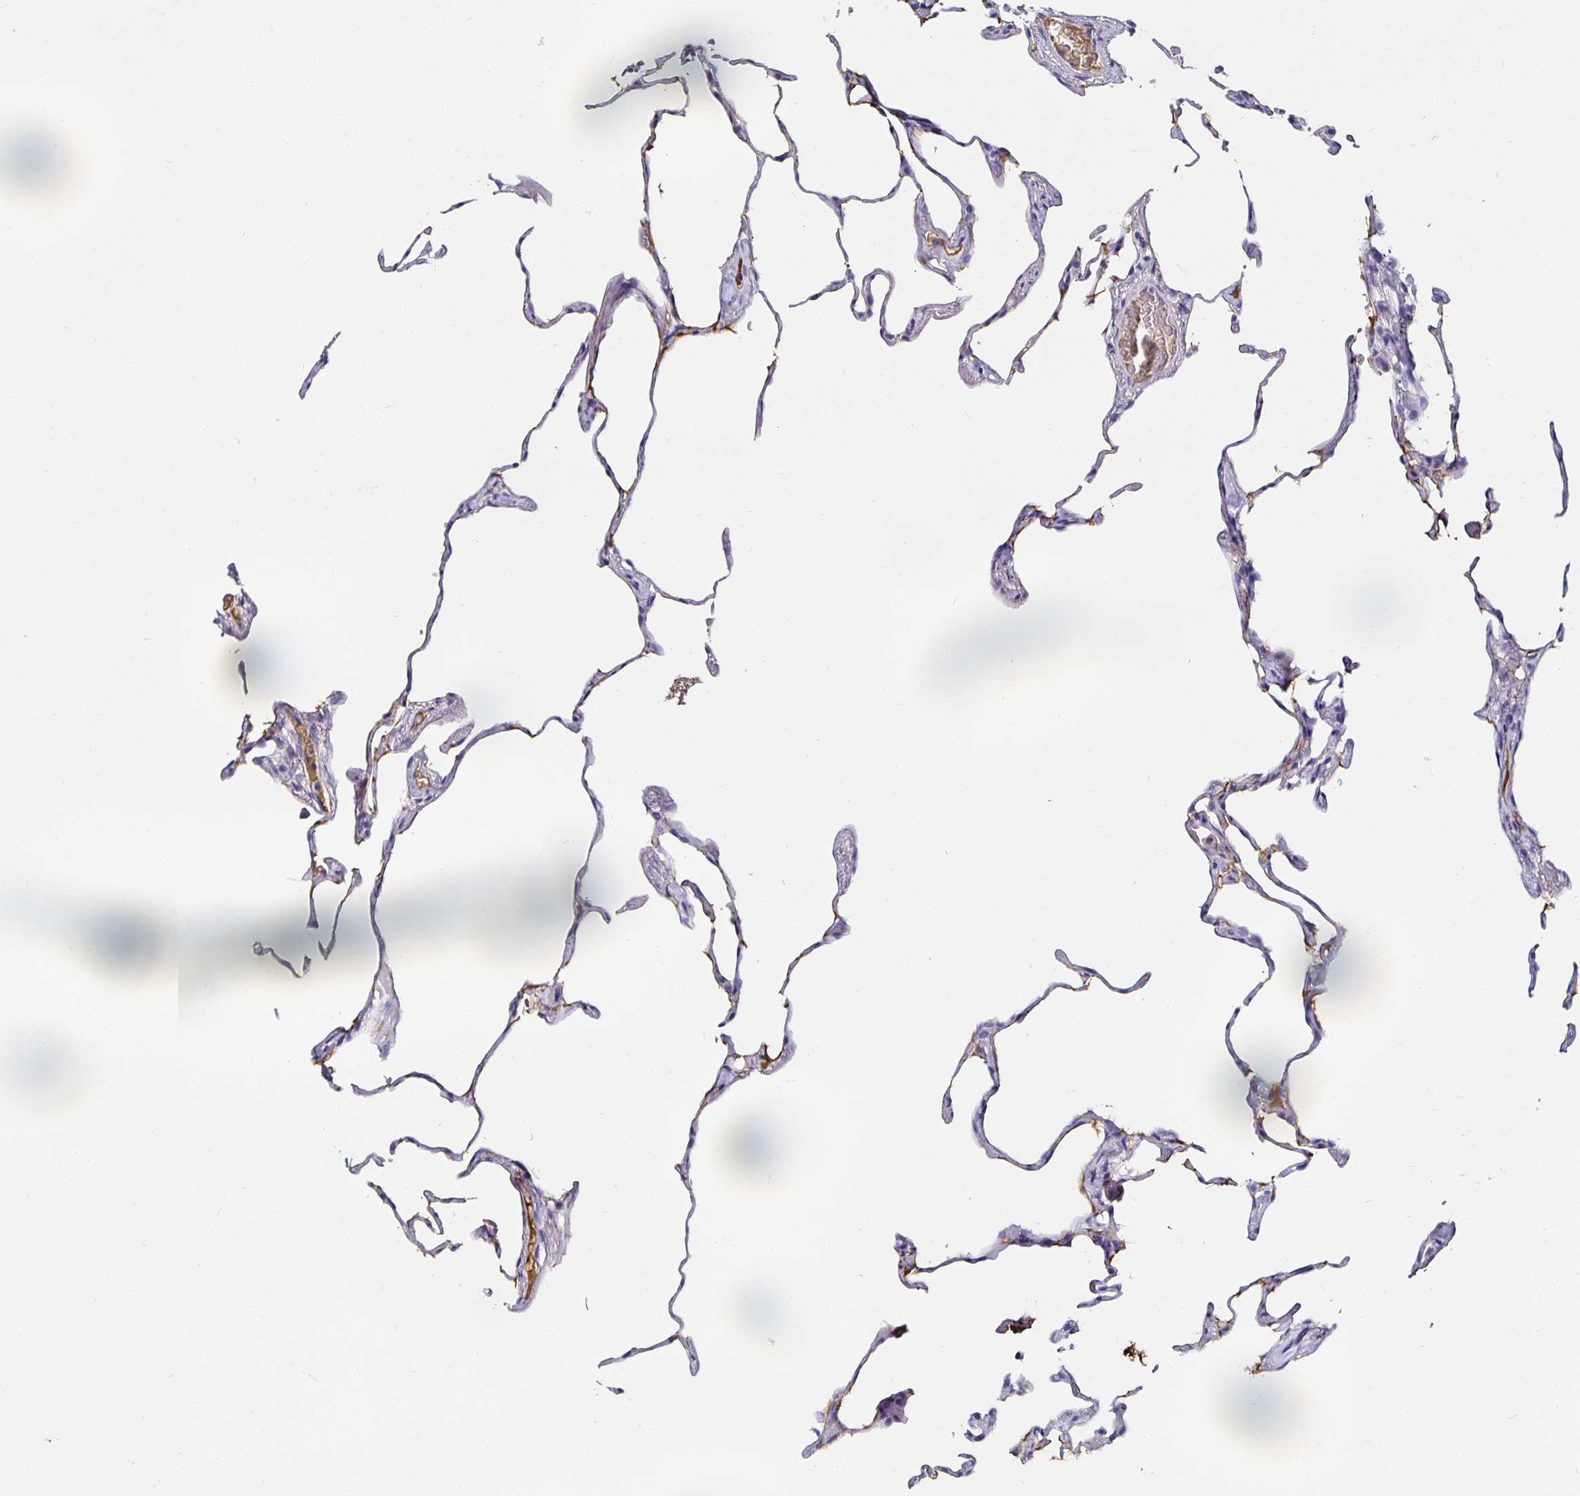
{"staining": {"intensity": "negative", "quantity": "none", "location": "none"}, "tissue": "lung", "cell_type": "Alveolar cells", "image_type": "normal", "snomed": [{"axis": "morphology", "description": "Normal tissue, NOS"}, {"axis": "topography", "description": "Lung"}], "caption": "This is an immunohistochemistry micrograph of unremarkable lung. There is no positivity in alveolar cells.", "gene": "TTR", "patient": {"sex": "female", "age": 57}}